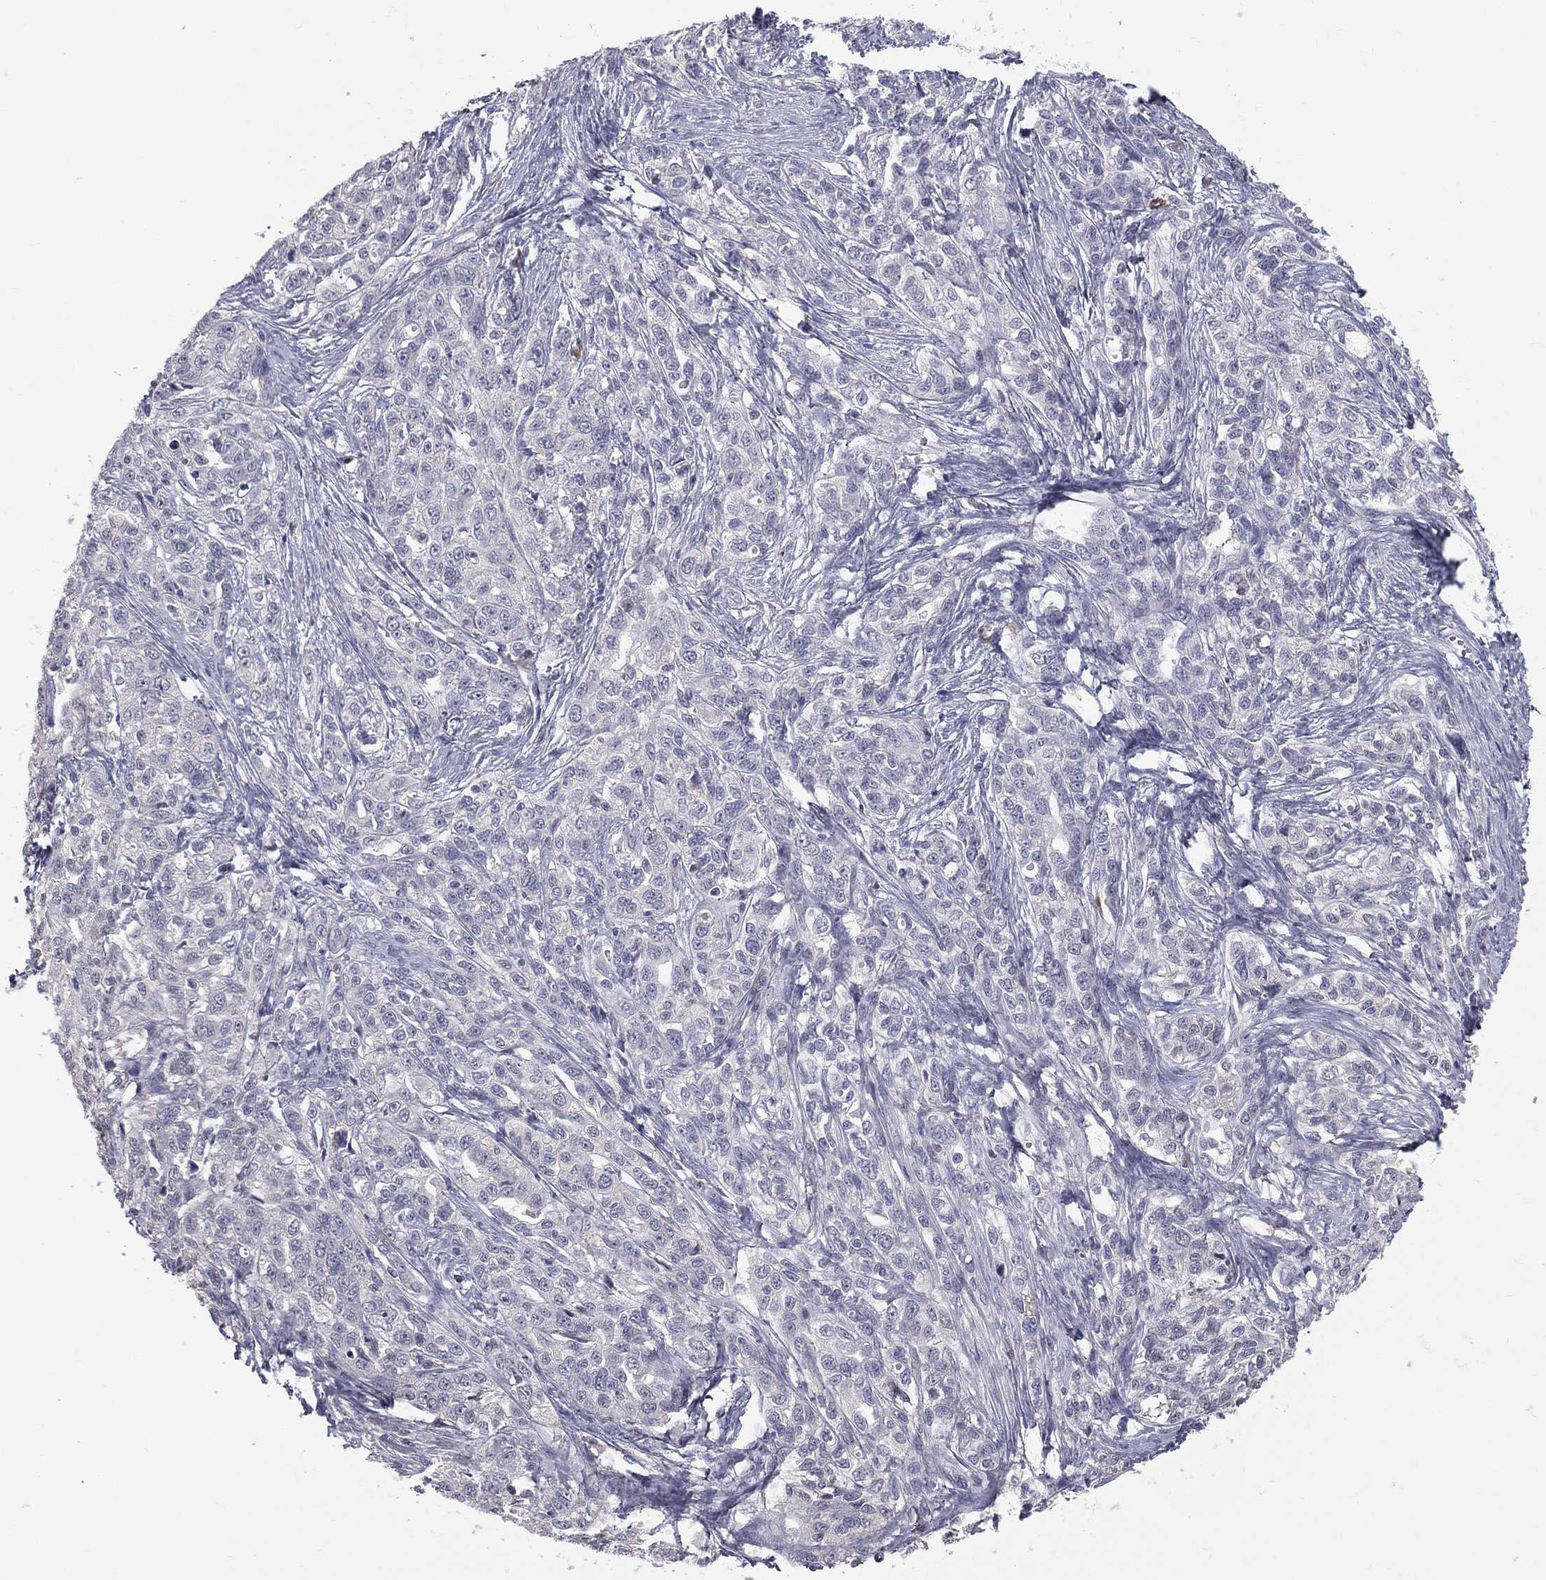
{"staining": {"intensity": "negative", "quantity": "none", "location": "none"}, "tissue": "ovarian cancer", "cell_type": "Tumor cells", "image_type": "cancer", "snomed": [{"axis": "morphology", "description": "Cystadenocarcinoma, serous, NOS"}, {"axis": "topography", "description": "Ovary"}], "caption": "Tumor cells are negative for brown protein staining in ovarian serous cystadenocarcinoma.", "gene": "DSG4", "patient": {"sex": "female", "age": 71}}